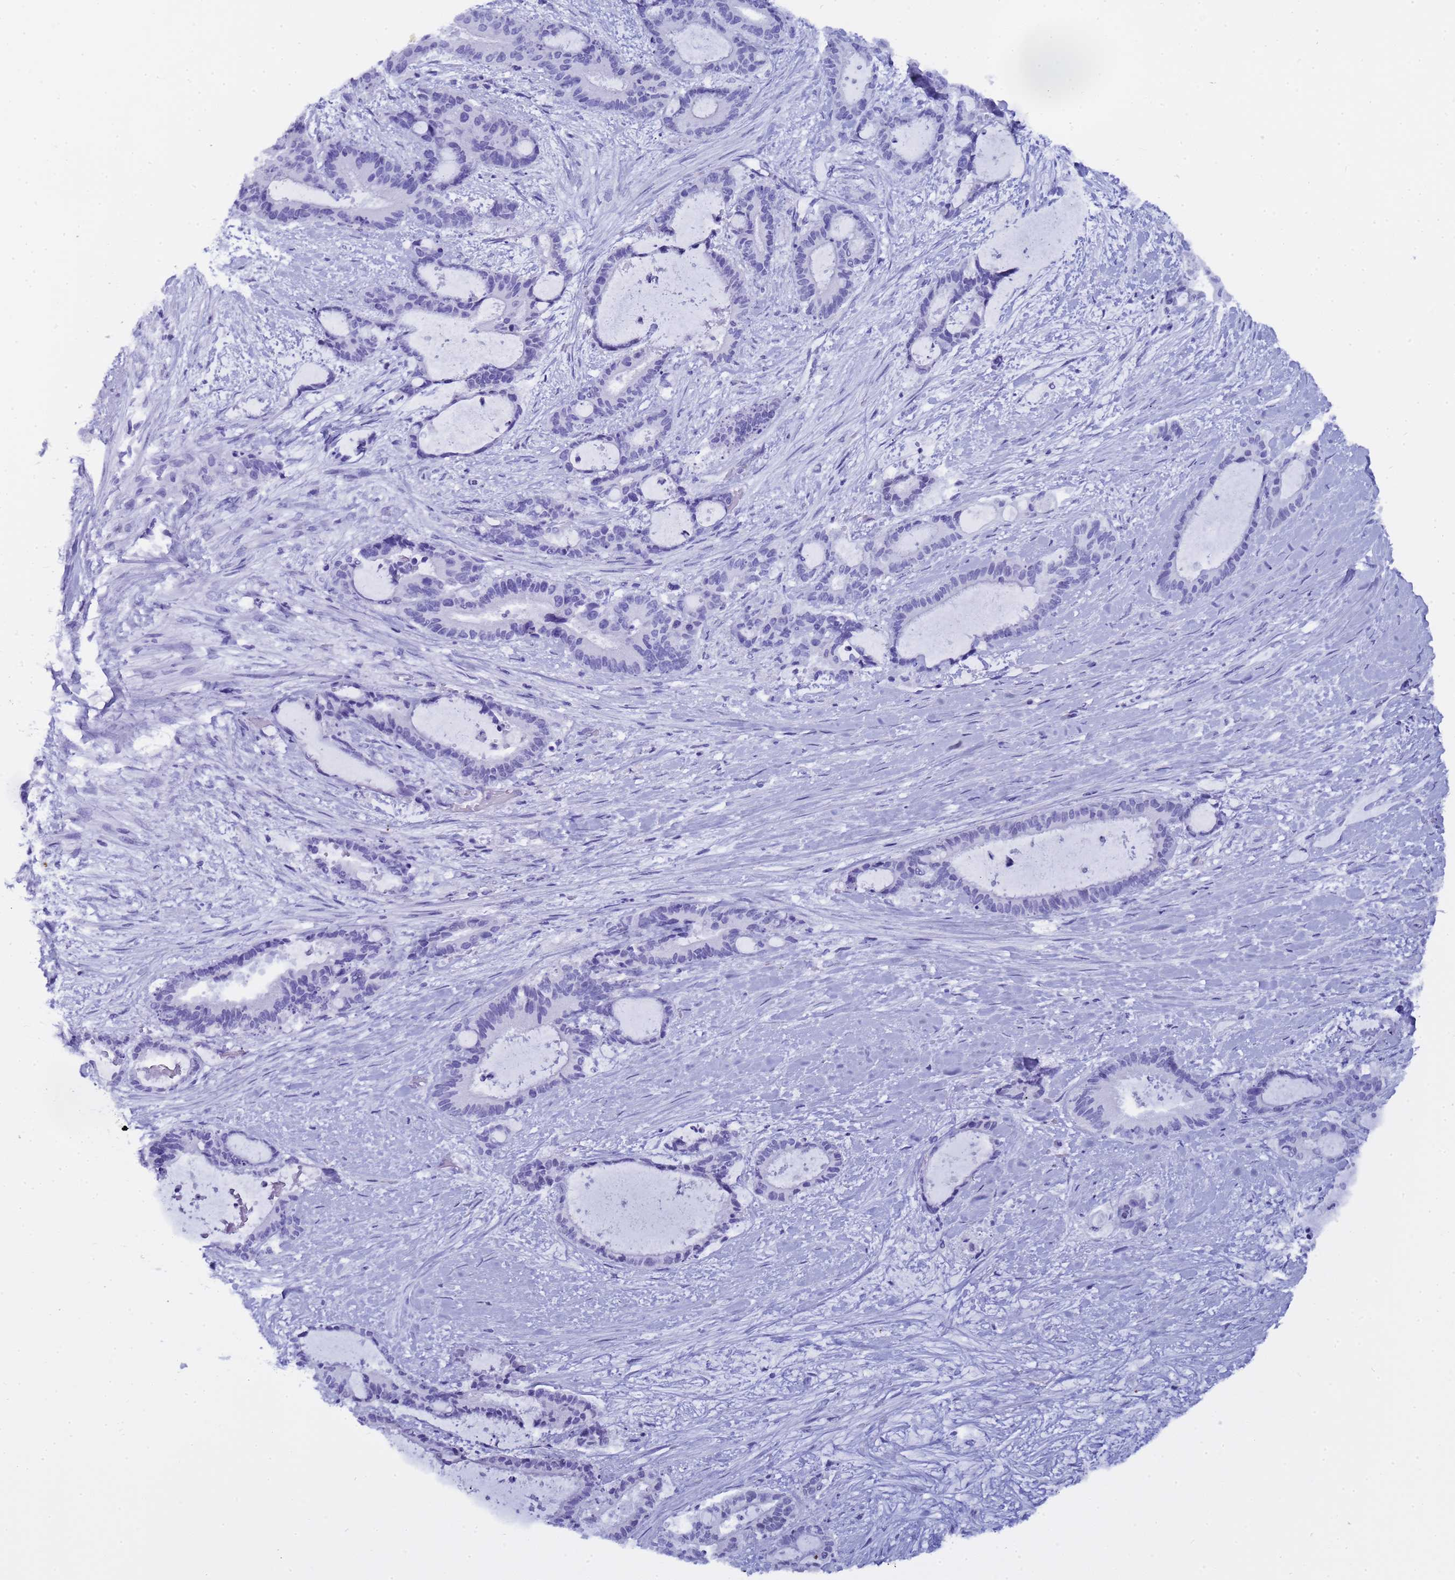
{"staining": {"intensity": "negative", "quantity": "none", "location": "none"}, "tissue": "liver cancer", "cell_type": "Tumor cells", "image_type": "cancer", "snomed": [{"axis": "morphology", "description": "Normal tissue, NOS"}, {"axis": "morphology", "description": "Cholangiocarcinoma"}, {"axis": "topography", "description": "Liver"}, {"axis": "topography", "description": "Peripheral nerve tissue"}], "caption": "This is an IHC photomicrograph of human liver cancer (cholangiocarcinoma). There is no positivity in tumor cells.", "gene": "CTRC", "patient": {"sex": "female", "age": 73}}